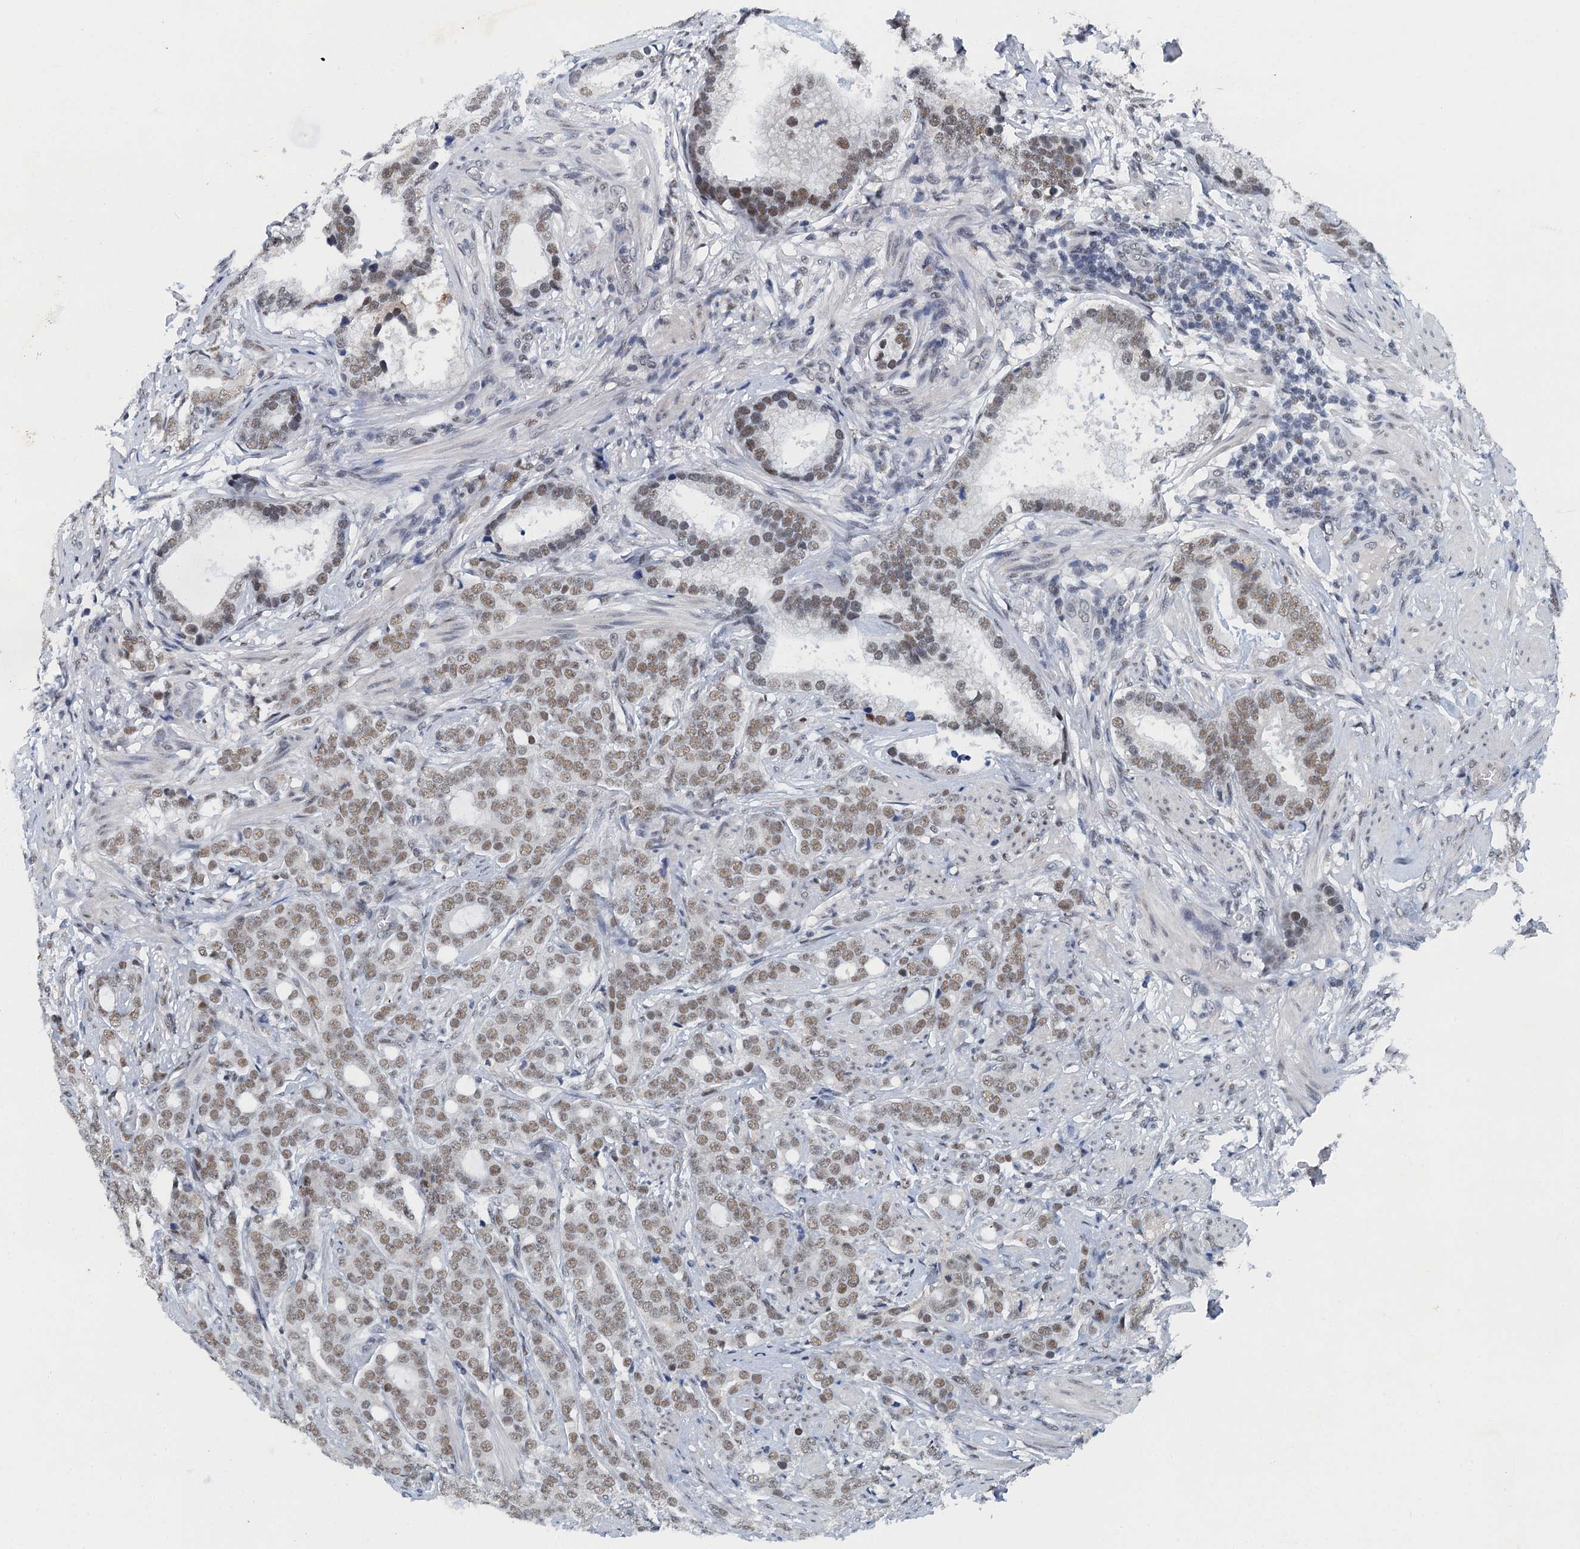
{"staining": {"intensity": "moderate", "quantity": ">75%", "location": "nuclear"}, "tissue": "prostate cancer", "cell_type": "Tumor cells", "image_type": "cancer", "snomed": [{"axis": "morphology", "description": "Adenocarcinoma, Low grade"}, {"axis": "topography", "description": "Prostate"}], "caption": "Immunohistochemical staining of human adenocarcinoma (low-grade) (prostate) reveals medium levels of moderate nuclear expression in about >75% of tumor cells.", "gene": "GADL1", "patient": {"sex": "male", "age": 71}}